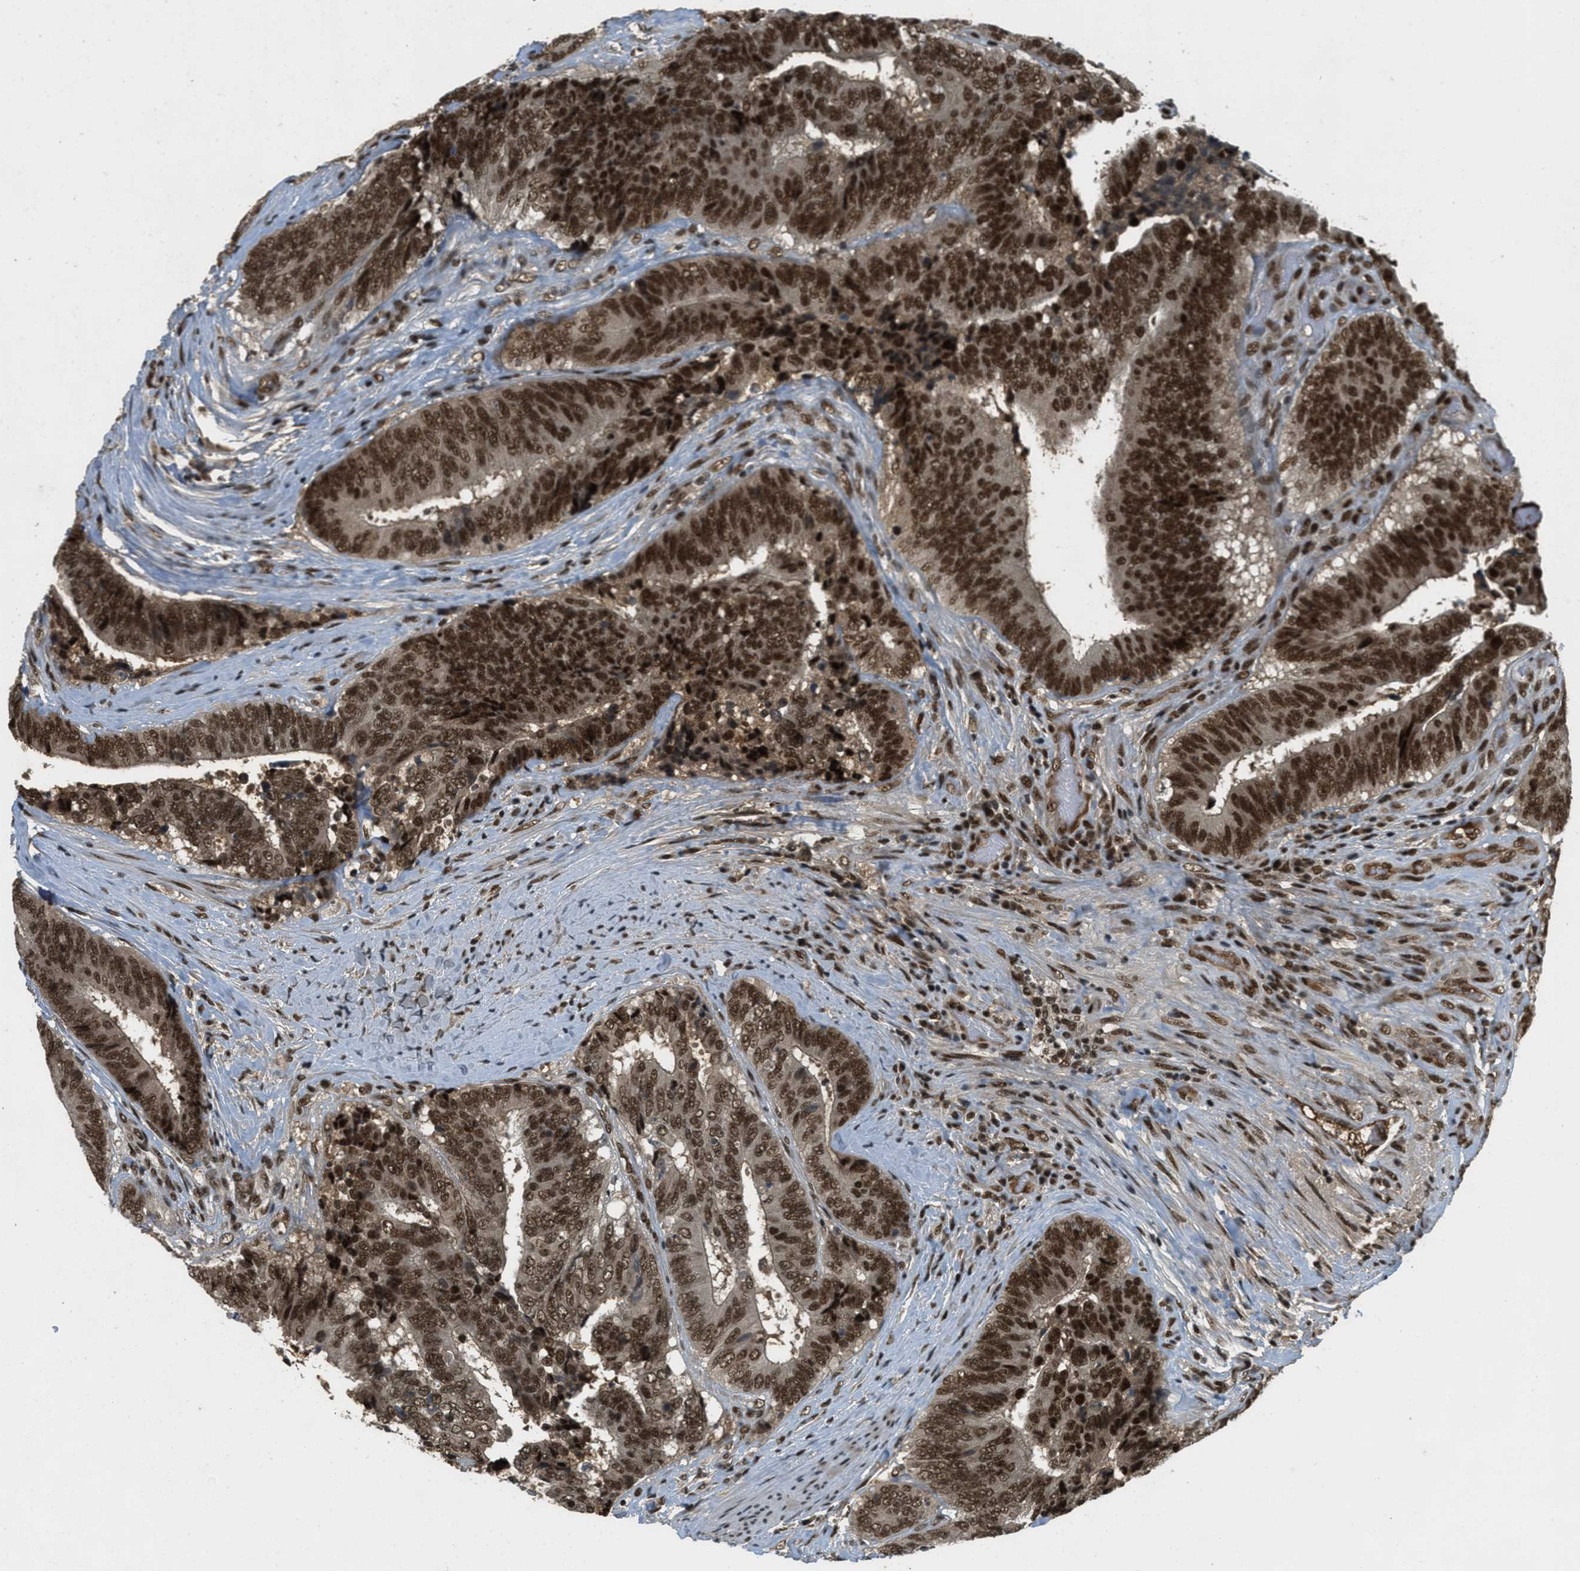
{"staining": {"intensity": "strong", "quantity": ">75%", "location": "cytoplasmic/membranous,nuclear"}, "tissue": "colorectal cancer", "cell_type": "Tumor cells", "image_type": "cancer", "snomed": [{"axis": "morphology", "description": "Adenocarcinoma, NOS"}, {"axis": "topography", "description": "Rectum"}], "caption": "A photomicrograph of colorectal cancer stained for a protein exhibits strong cytoplasmic/membranous and nuclear brown staining in tumor cells.", "gene": "ZNF148", "patient": {"sex": "male", "age": 72}}